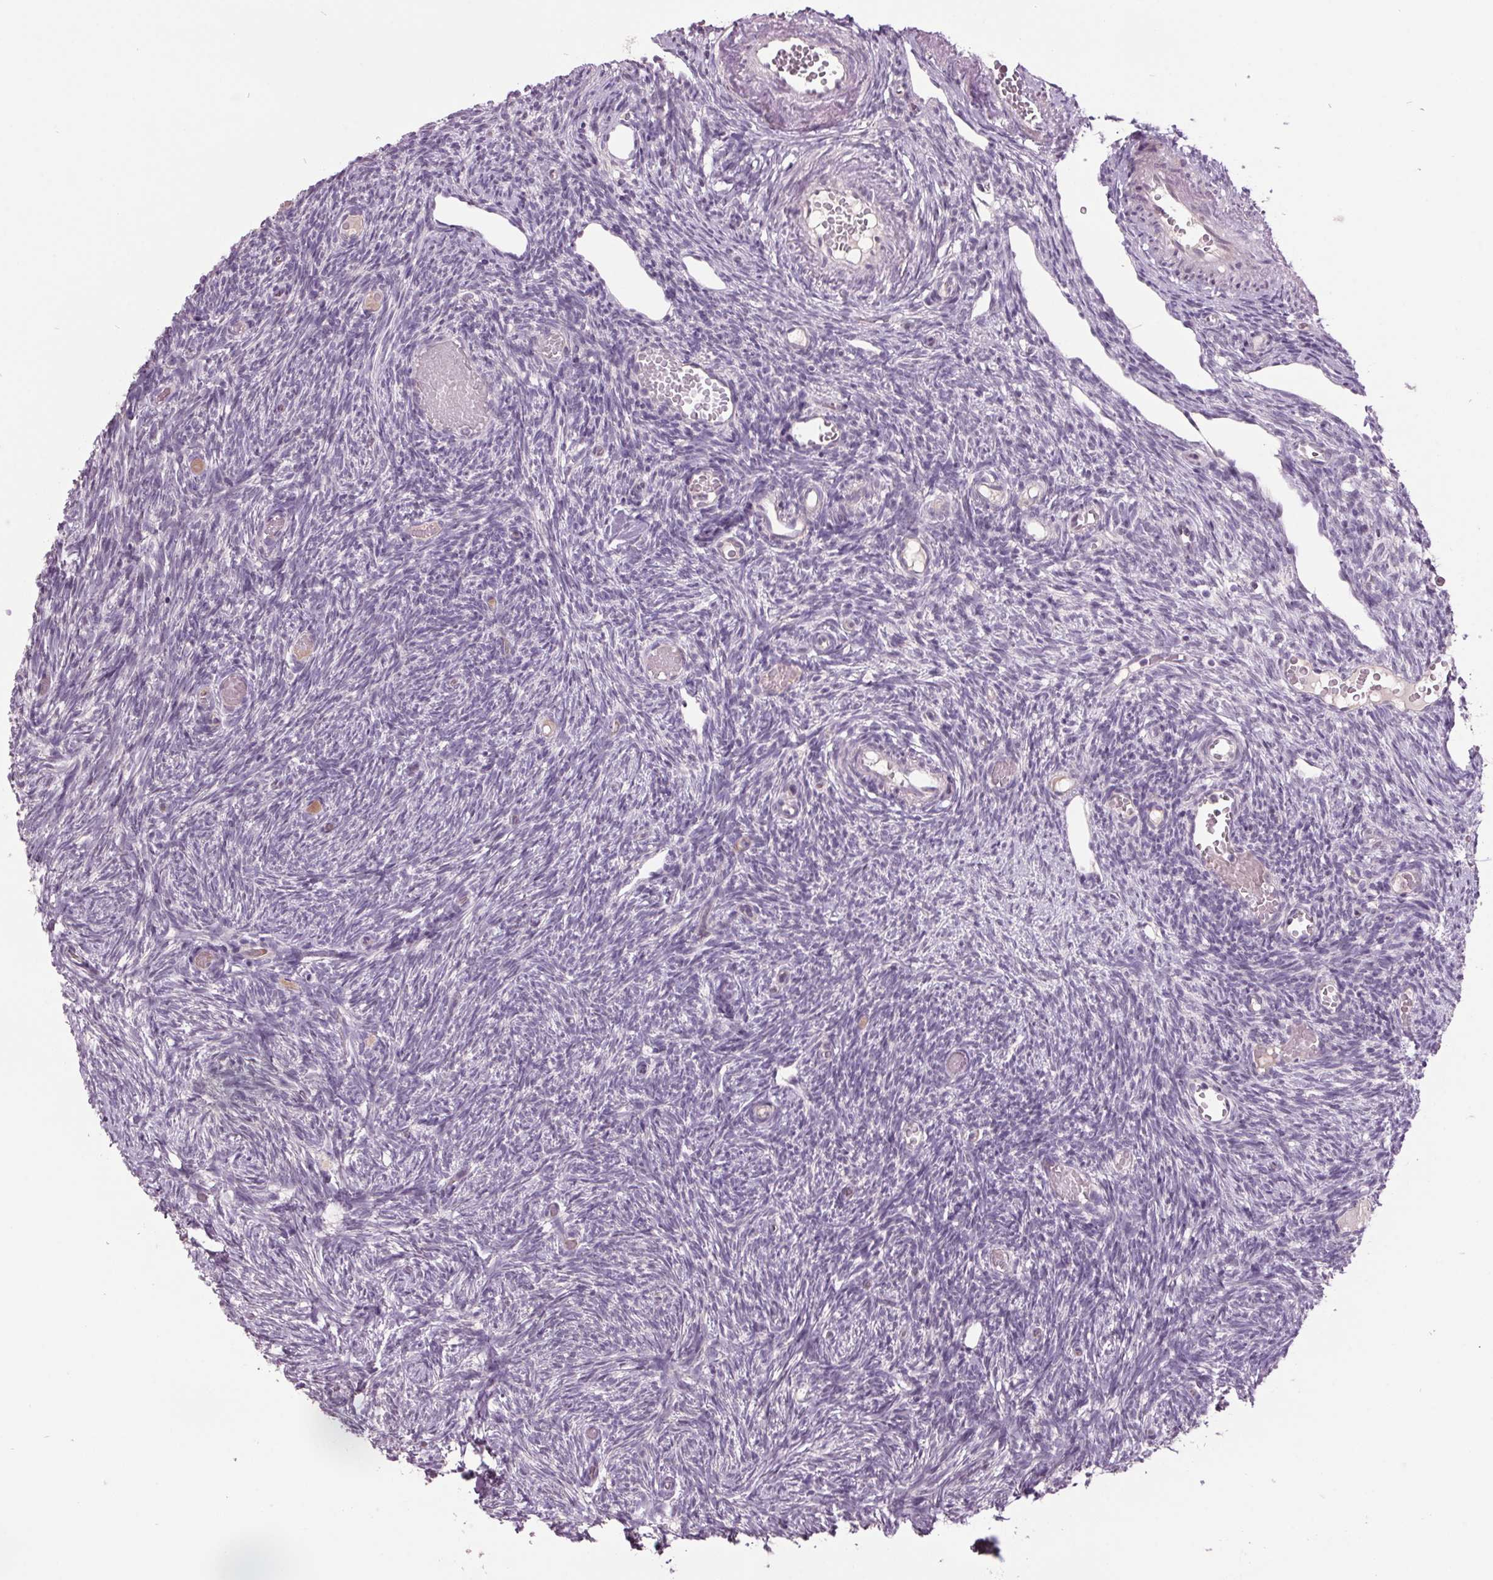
{"staining": {"intensity": "negative", "quantity": "none", "location": "none"}, "tissue": "ovary", "cell_type": "Ovarian stroma cells", "image_type": "normal", "snomed": [{"axis": "morphology", "description": "Normal tissue, NOS"}, {"axis": "topography", "description": "Ovary"}], "caption": "IHC photomicrograph of benign human ovary stained for a protein (brown), which displays no staining in ovarian stroma cells.", "gene": "C2orf16", "patient": {"sex": "female", "age": 39}}